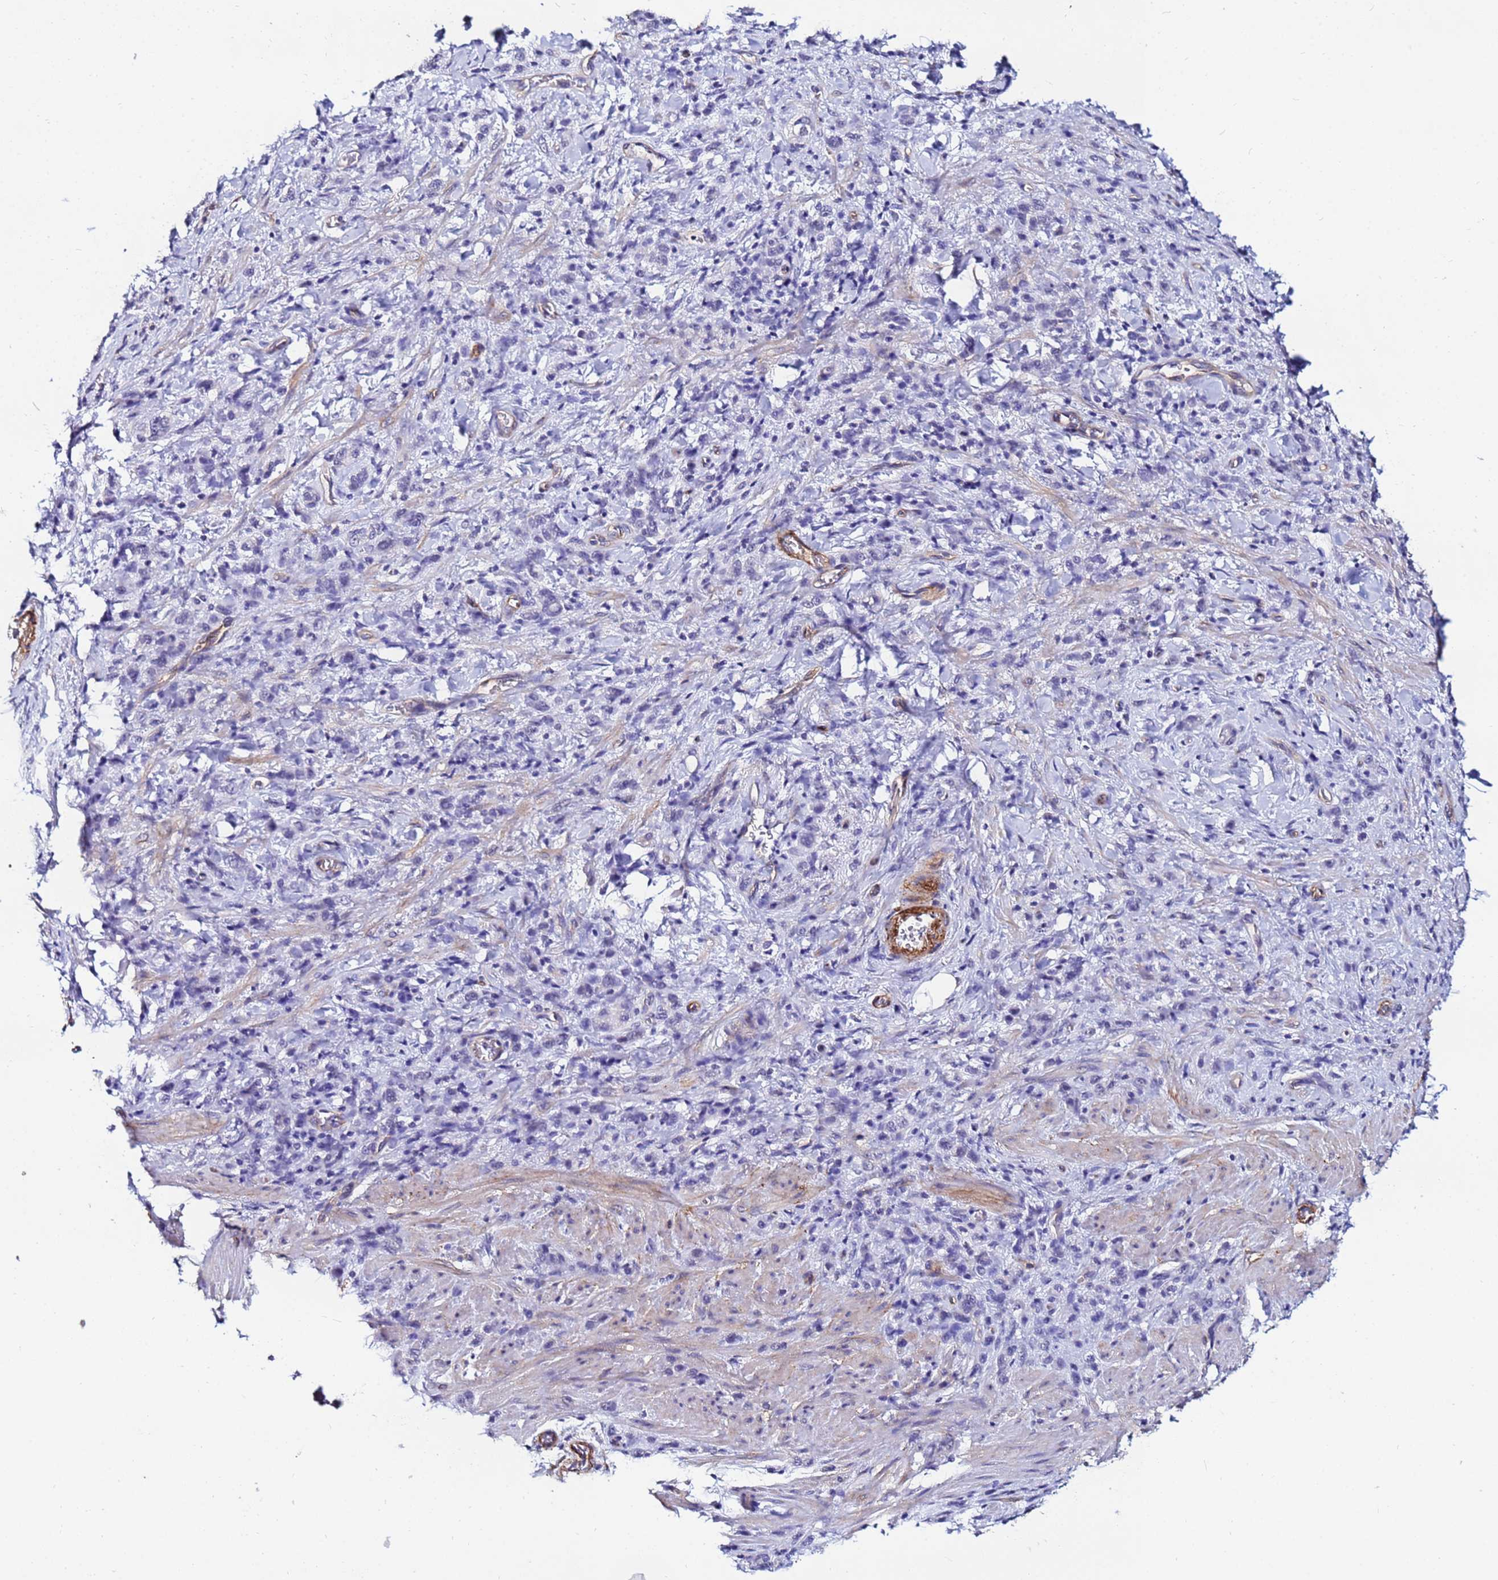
{"staining": {"intensity": "negative", "quantity": "none", "location": "none"}, "tissue": "stomach cancer", "cell_type": "Tumor cells", "image_type": "cancer", "snomed": [{"axis": "morphology", "description": "Adenocarcinoma, NOS"}, {"axis": "topography", "description": "Stomach"}], "caption": "The histopathology image displays no staining of tumor cells in adenocarcinoma (stomach). (Stains: DAB (3,3'-diaminobenzidine) immunohistochemistry with hematoxylin counter stain, Microscopy: brightfield microscopy at high magnification).", "gene": "DEFB104A", "patient": {"sex": "male", "age": 77}}